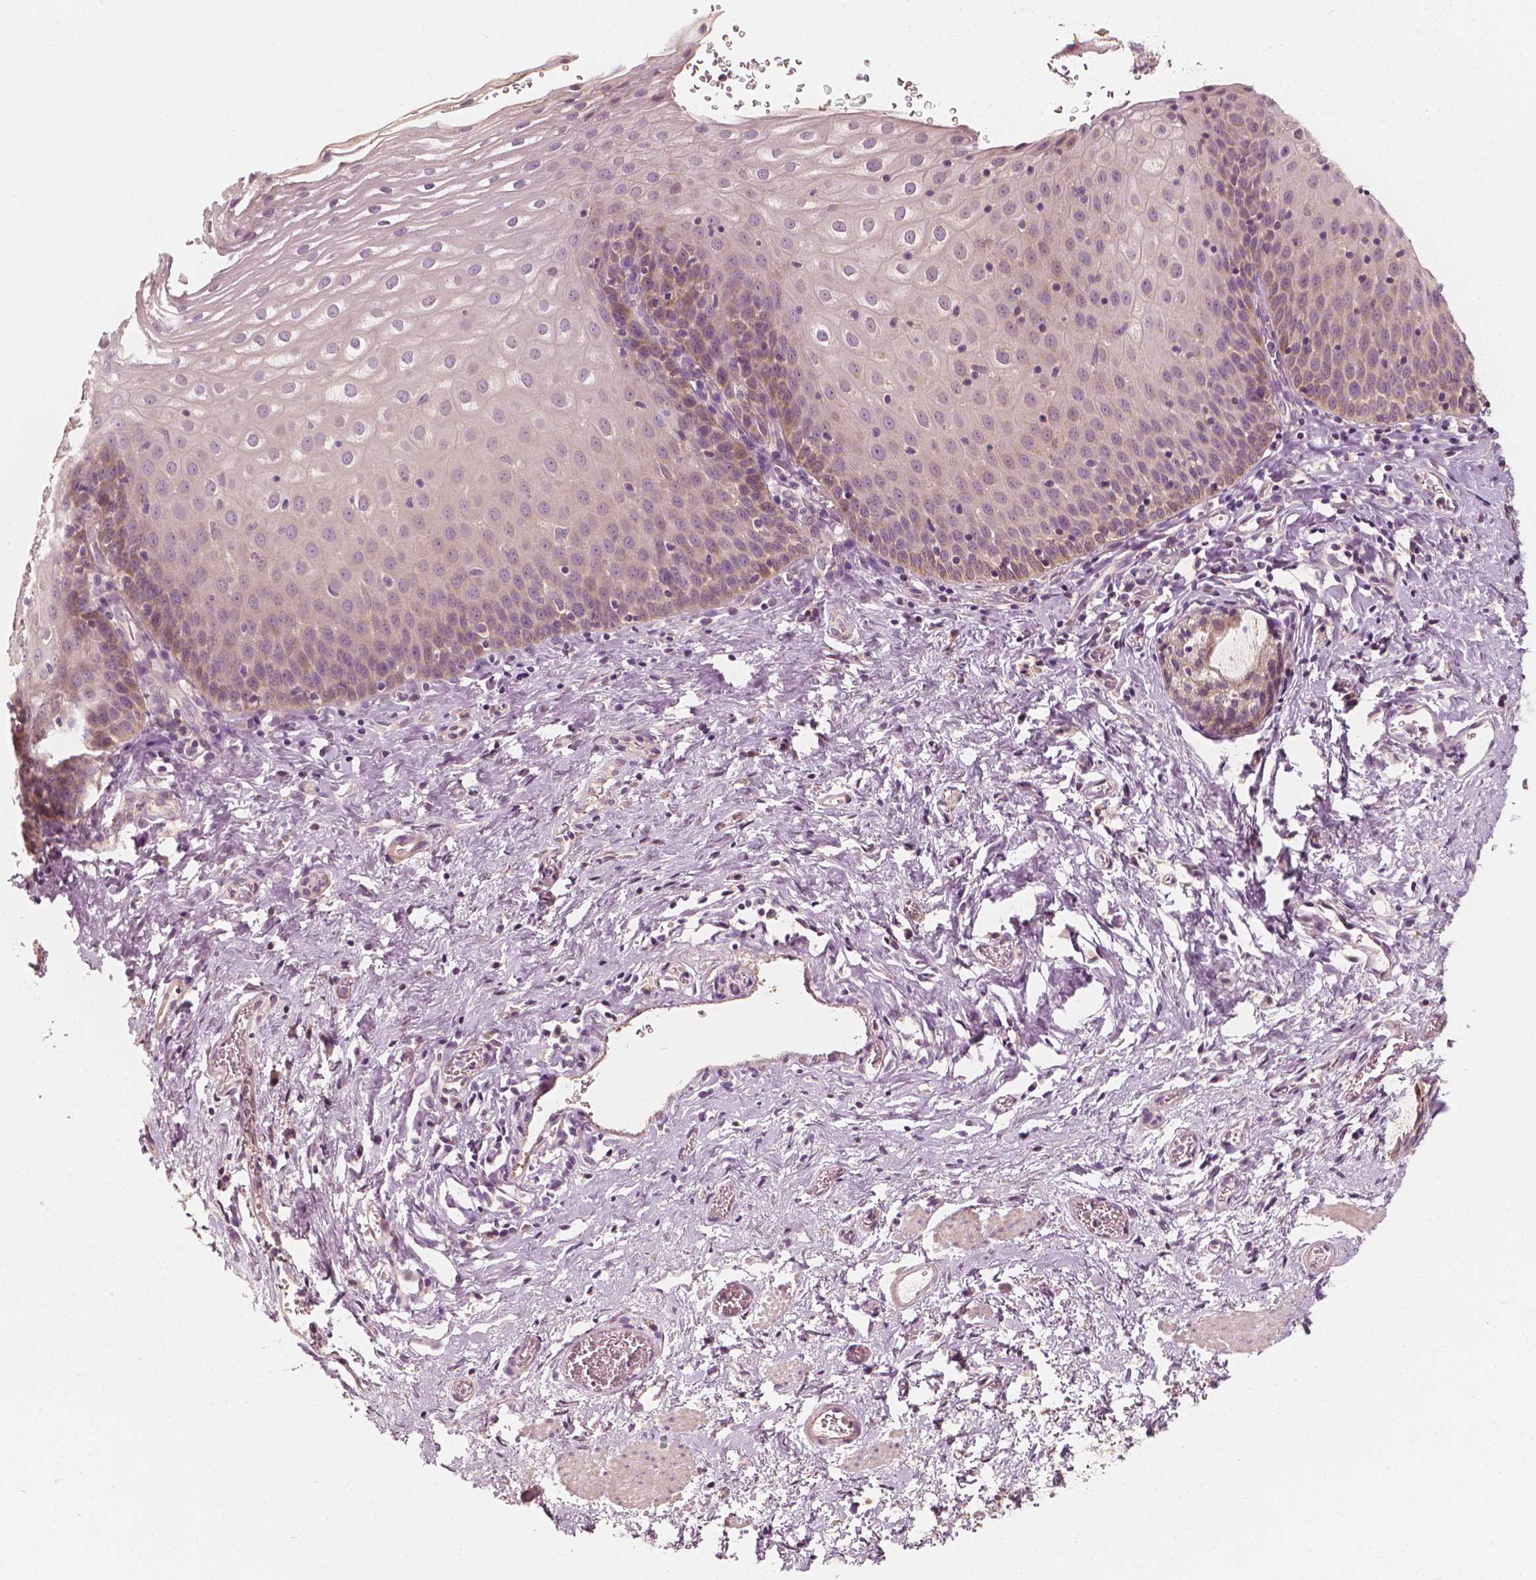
{"staining": {"intensity": "weak", "quantity": "<25%", "location": "cytoplasmic/membranous"}, "tissue": "esophagus", "cell_type": "Squamous epithelial cells", "image_type": "normal", "snomed": [{"axis": "morphology", "description": "Normal tissue, NOS"}, {"axis": "topography", "description": "Esophagus"}], "caption": "Squamous epithelial cells are negative for protein expression in unremarkable human esophagus.", "gene": "SHPK", "patient": {"sex": "male", "age": 68}}